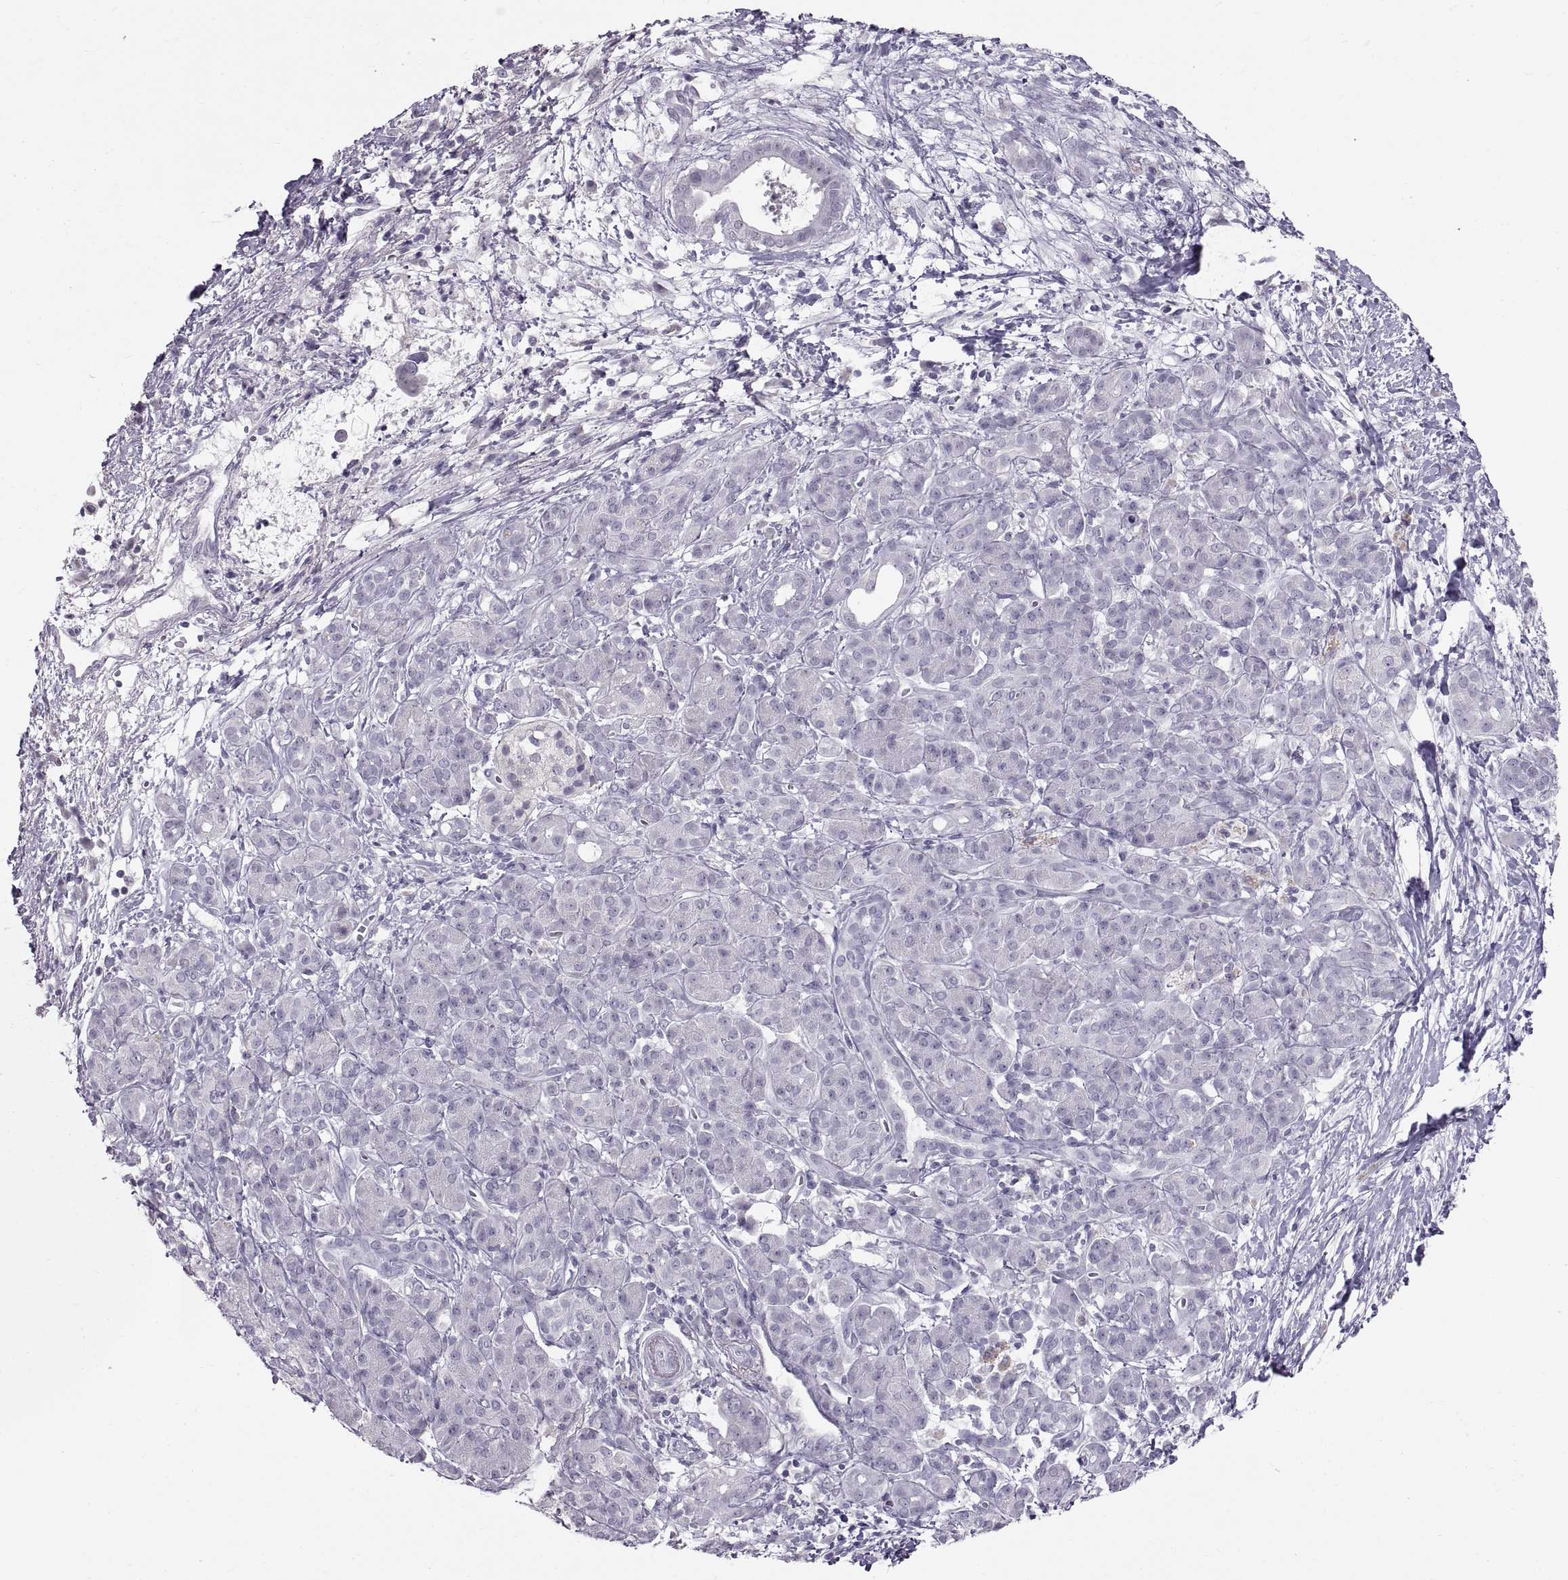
{"staining": {"intensity": "negative", "quantity": "none", "location": "none"}, "tissue": "pancreatic cancer", "cell_type": "Tumor cells", "image_type": "cancer", "snomed": [{"axis": "morphology", "description": "Adenocarcinoma, NOS"}, {"axis": "topography", "description": "Pancreas"}], "caption": "Protein analysis of pancreatic cancer (adenocarcinoma) shows no significant expression in tumor cells.", "gene": "SPACDR", "patient": {"sex": "male", "age": 61}}